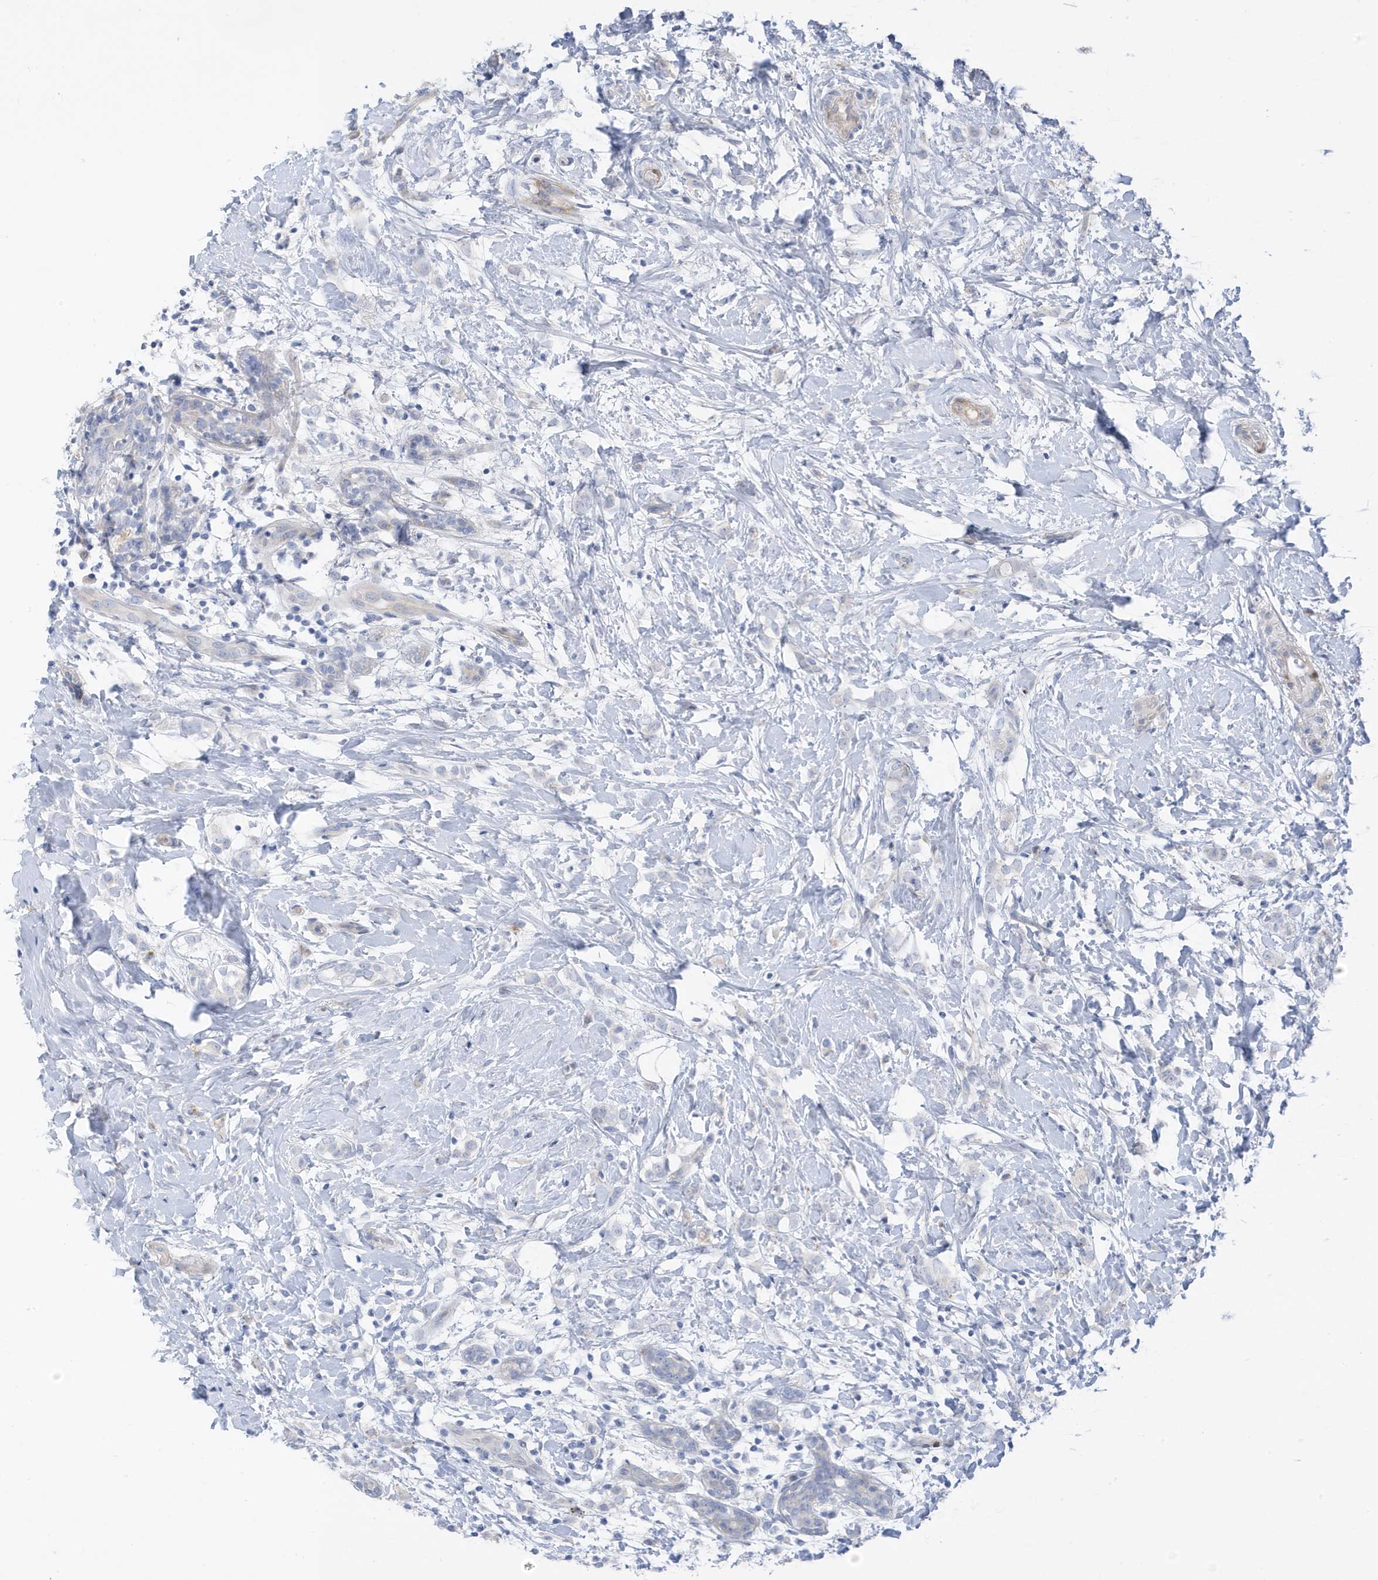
{"staining": {"intensity": "negative", "quantity": "none", "location": "none"}, "tissue": "breast cancer", "cell_type": "Tumor cells", "image_type": "cancer", "snomed": [{"axis": "morphology", "description": "Normal tissue, NOS"}, {"axis": "morphology", "description": "Lobular carcinoma"}, {"axis": "topography", "description": "Breast"}], "caption": "High power microscopy micrograph of an IHC photomicrograph of breast cancer (lobular carcinoma), revealing no significant positivity in tumor cells.", "gene": "ATP13A5", "patient": {"sex": "female", "age": 47}}